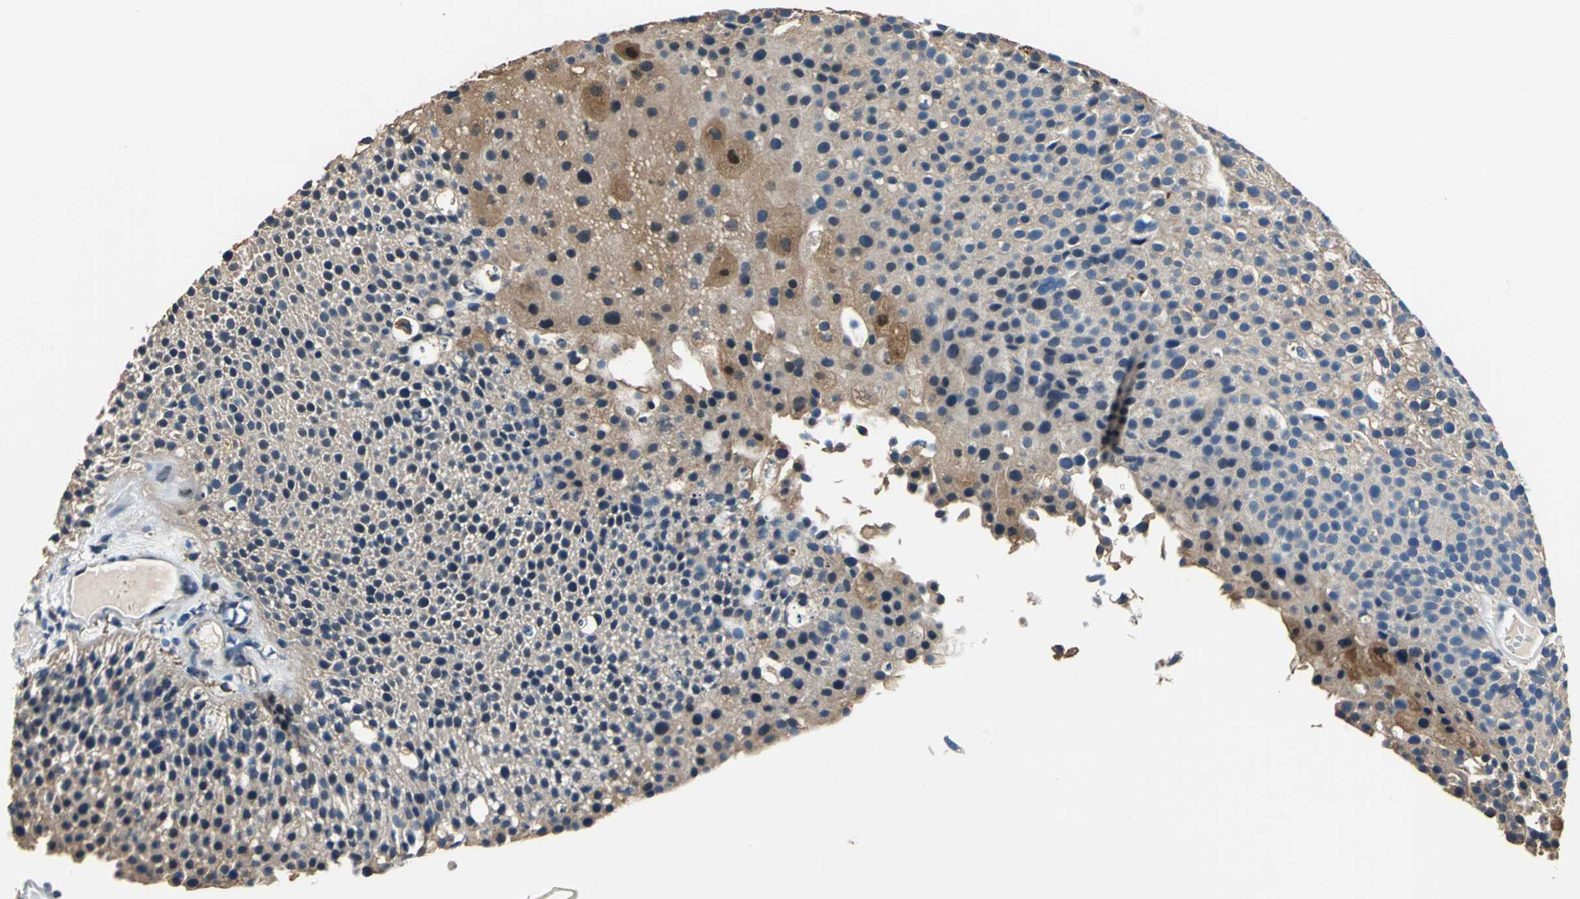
{"staining": {"intensity": "moderate", "quantity": ">75%", "location": "cytoplasmic/membranous"}, "tissue": "urothelial cancer", "cell_type": "Tumor cells", "image_type": "cancer", "snomed": [{"axis": "morphology", "description": "Urothelial carcinoma, Low grade"}, {"axis": "topography", "description": "Urinary bladder"}], "caption": "Protein expression analysis of human urothelial cancer reveals moderate cytoplasmic/membranous expression in about >75% of tumor cells.", "gene": "RASD2", "patient": {"sex": "male", "age": 85}}